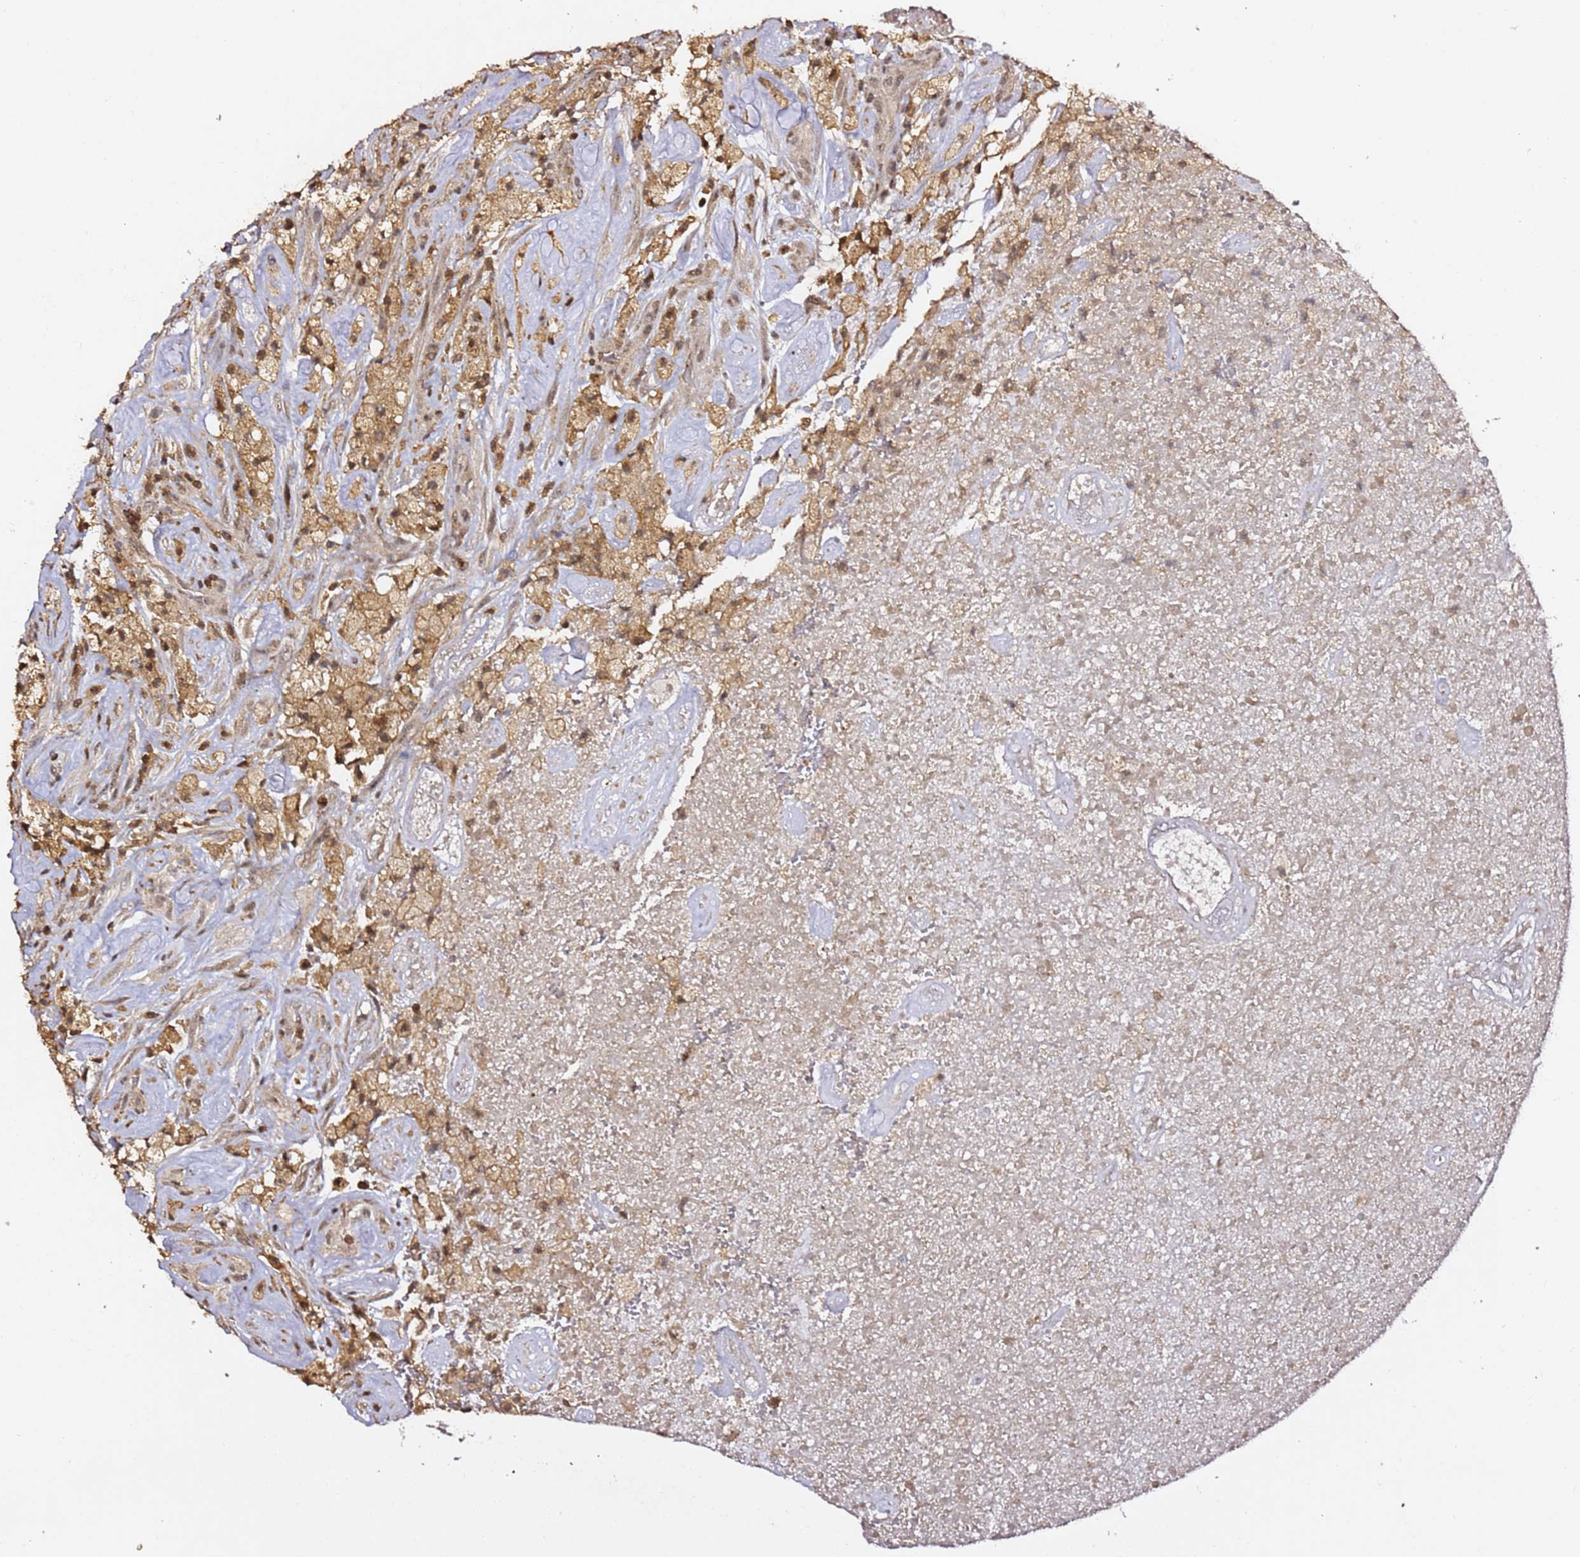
{"staining": {"intensity": "moderate", "quantity": ">75%", "location": "cytoplasmic/membranous,nuclear"}, "tissue": "glioma", "cell_type": "Tumor cells", "image_type": "cancer", "snomed": [{"axis": "morphology", "description": "Glioma, malignant, High grade"}, {"axis": "topography", "description": "Brain"}], "caption": "The image demonstrates a brown stain indicating the presence of a protein in the cytoplasmic/membranous and nuclear of tumor cells in glioma.", "gene": "OR5V1", "patient": {"sex": "male", "age": 69}}